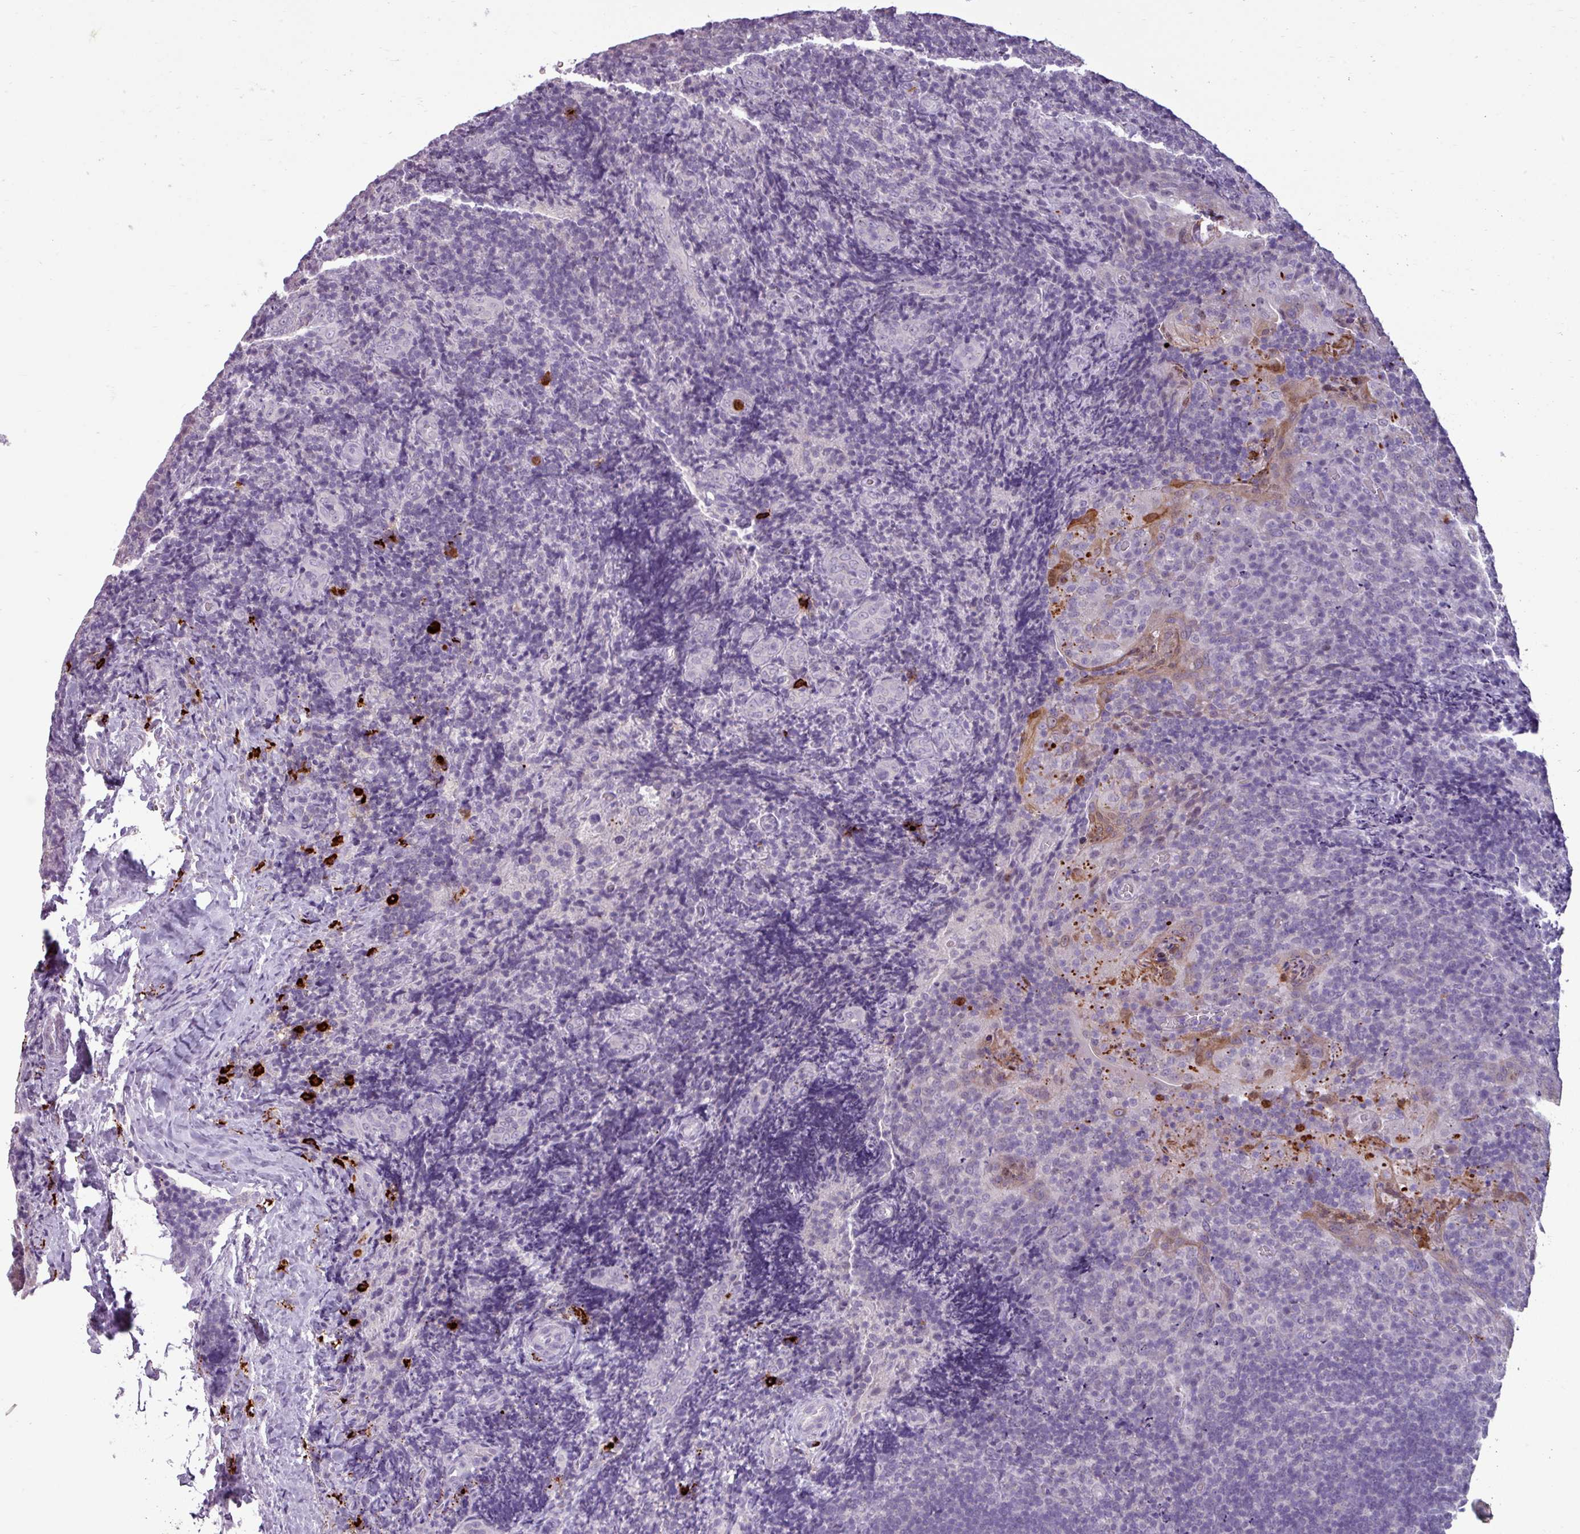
{"staining": {"intensity": "negative", "quantity": "none", "location": "none"}, "tissue": "tonsil", "cell_type": "Germinal center cells", "image_type": "normal", "snomed": [{"axis": "morphology", "description": "Normal tissue, NOS"}, {"axis": "topography", "description": "Tonsil"}], "caption": "A micrograph of human tonsil is negative for staining in germinal center cells.", "gene": "TRIM39", "patient": {"sex": "male", "age": 17}}